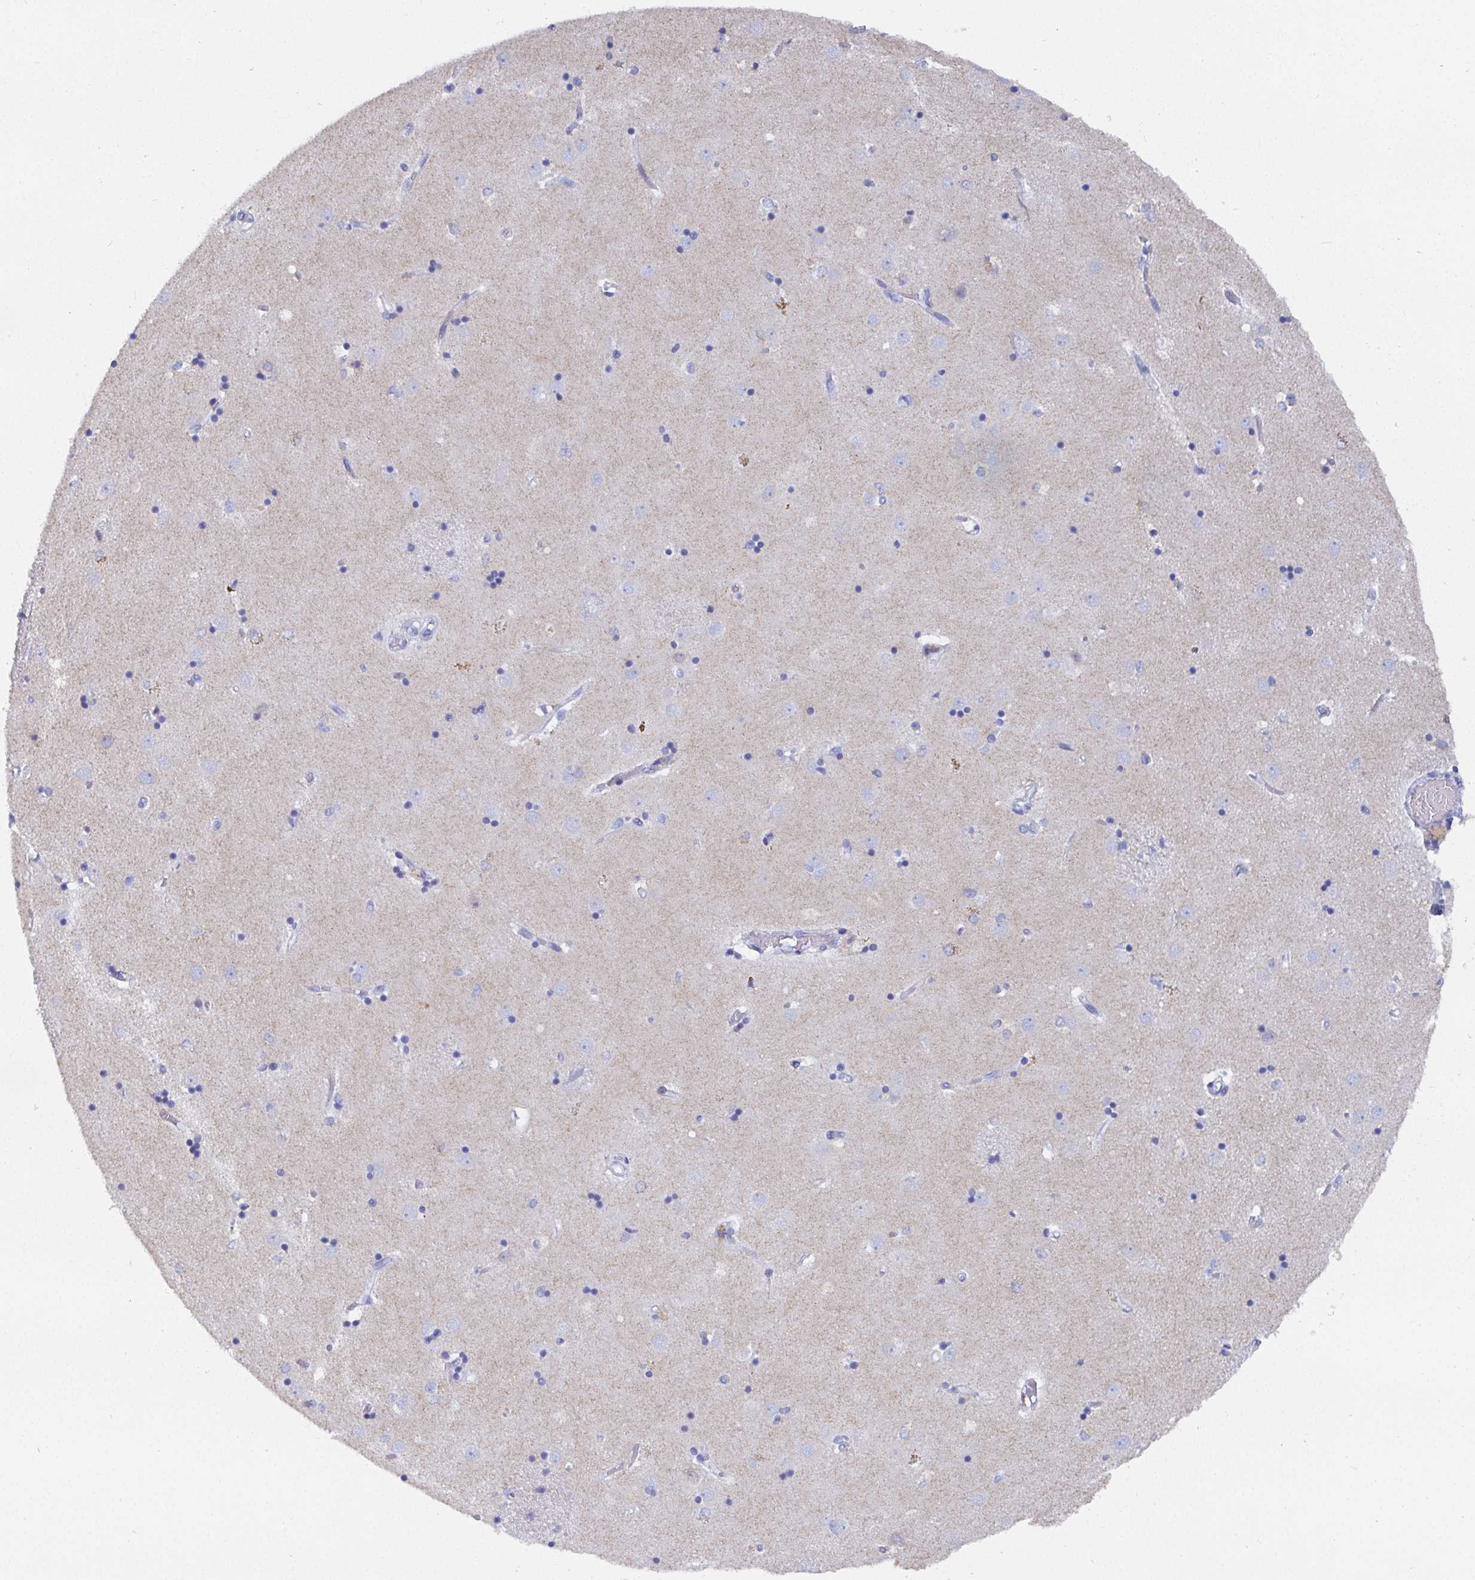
{"staining": {"intensity": "negative", "quantity": "none", "location": "none"}, "tissue": "caudate", "cell_type": "Glial cells", "image_type": "normal", "snomed": [{"axis": "morphology", "description": "Normal tissue, NOS"}, {"axis": "topography", "description": "Lateral ventricle wall"}], "caption": "Immunohistochemistry photomicrograph of benign caudate: human caudate stained with DAB (3,3'-diaminobenzidine) reveals no significant protein positivity in glial cells. (DAB (3,3'-diaminobenzidine) IHC, high magnification).", "gene": "GRIA1", "patient": {"sex": "male", "age": 54}}